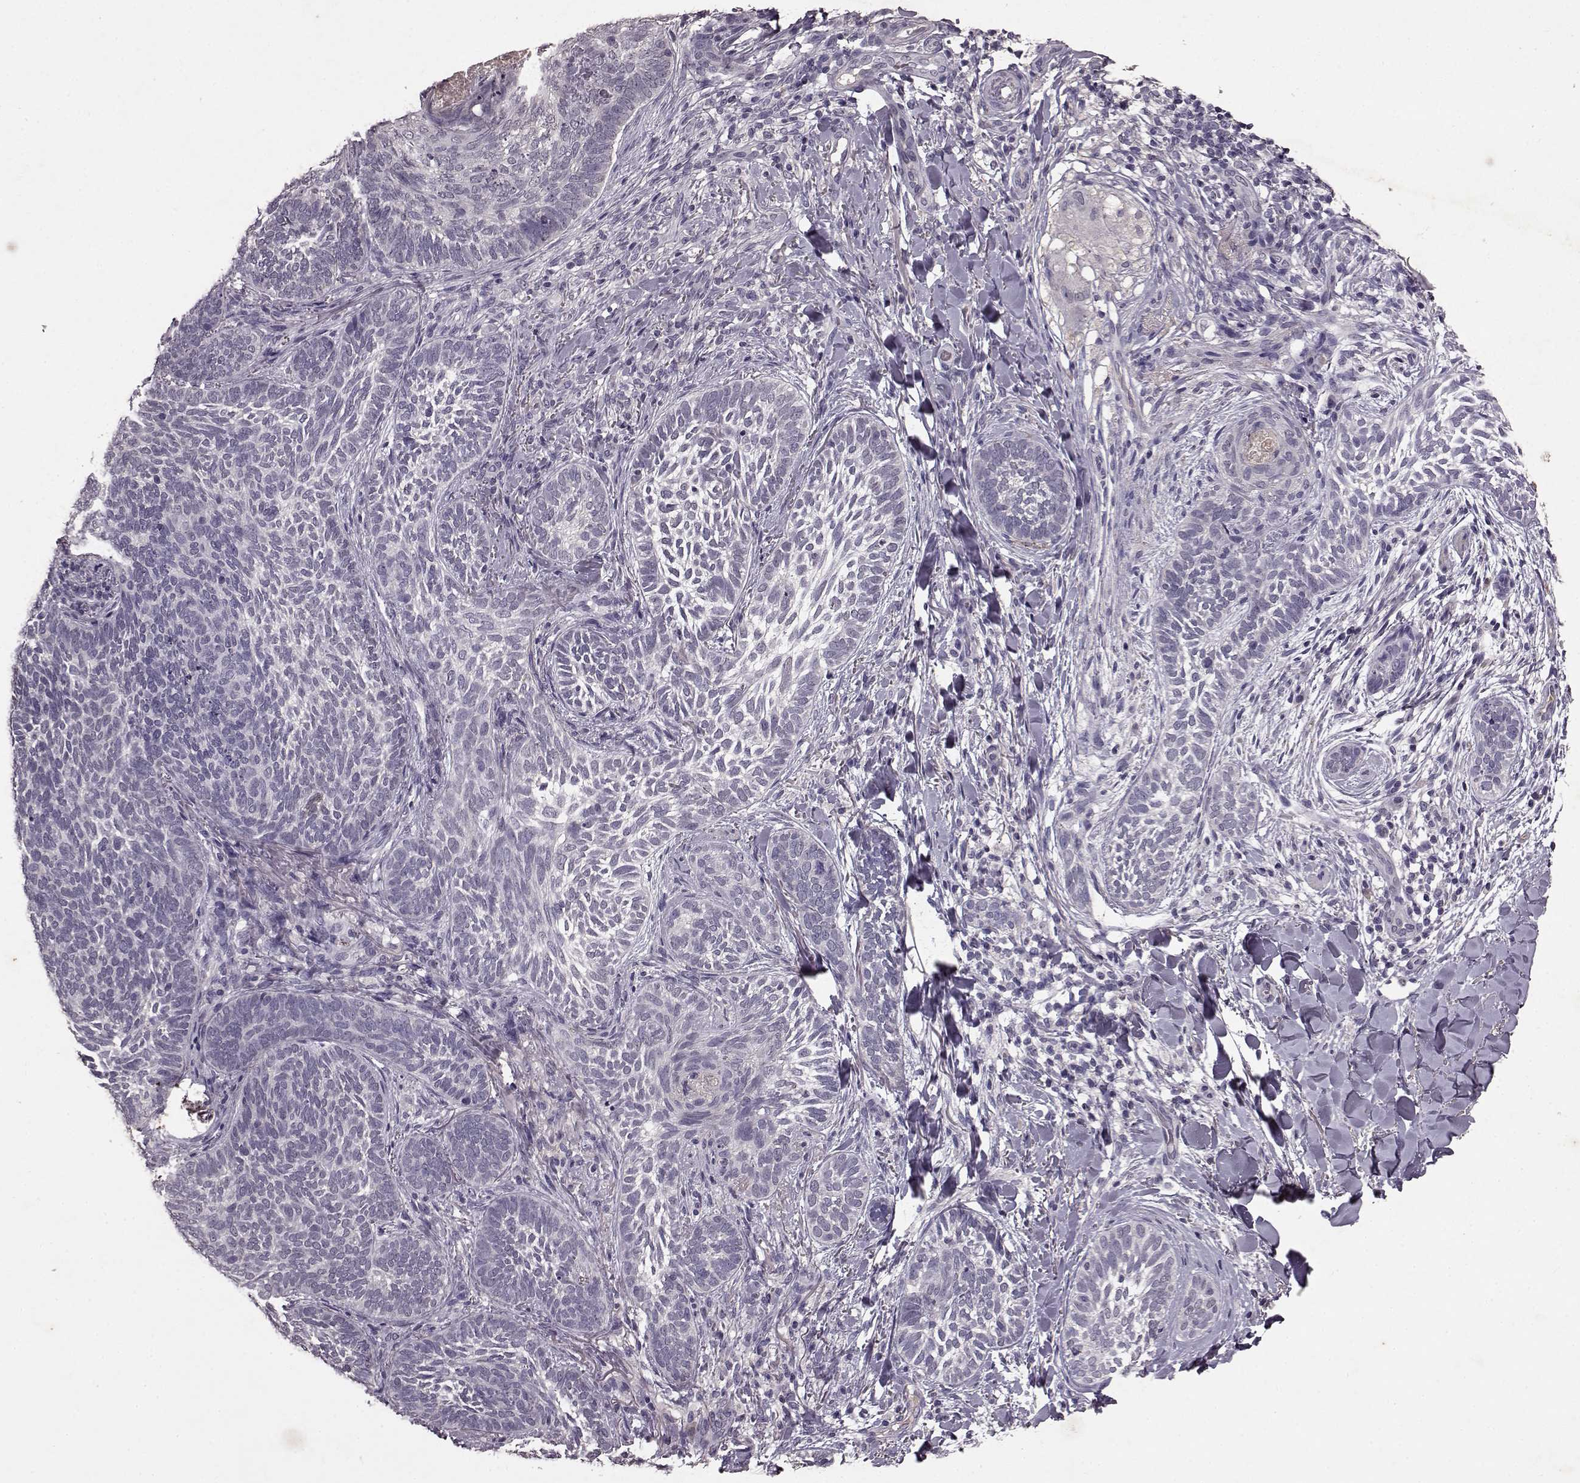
{"staining": {"intensity": "negative", "quantity": "none", "location": "none"}, "tissue": "skin cancer", "cell_type": "Tumor cells", "image_type": "cancer", "snomed": [{"axis": "morphology", "description": "Normal tissue, NOS"}, {"axis": "morphology", "description": "Basal cell carcinoma"}, {"axis": "topography", "description": "Skin"}], "caption": "Protein analysis of skin cancer reveals no significant positivity in tumor cells. (DAB (3,3'-diaminobenzidine) immunohistochemistry (IHC), high magnification).", "gene": "FRRS1L", "patient": {"sex": "male", "age": 46}}